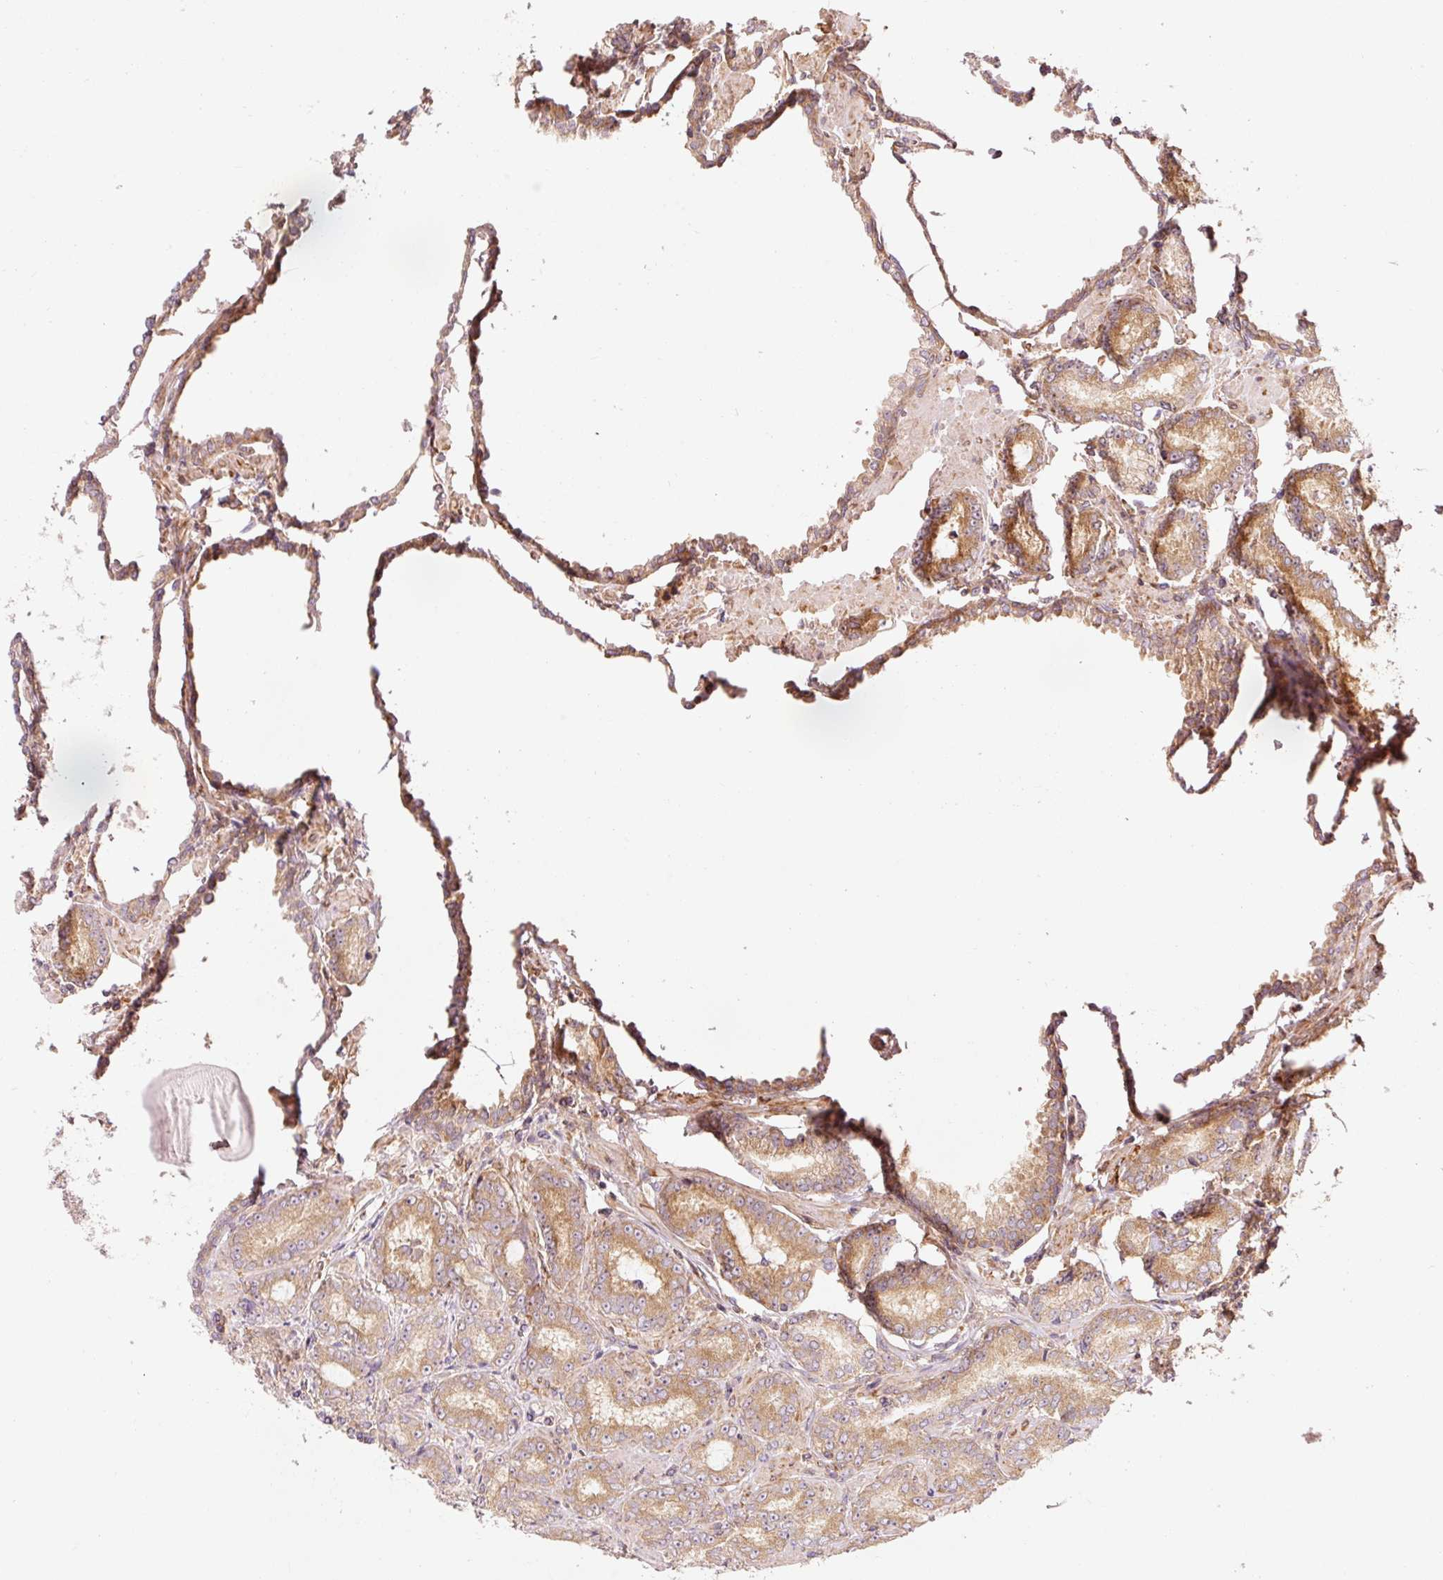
{"staining": {"intensity": "moderate", "quantity": ">75%", "location": "cytoplasmic/membranous"}, "tissue": "prostate cancer", "cell_type": "Tumor cells", "image_type": "cancer", "snomed": [{"axis": "morphology", "description": "Adenocarcinoma, High grade"}, {"axis": "topography", "description": "Prostate"}], "caption": "Immunohistochemistry (IHC) photomicrograph of neoplastic tissue: prostate cancer stained using IHC reveals medium levels of moderate protein expression localized specifically in the cytoplasmic/membranous of tumor cells, appearing as a cytoplasmic/membranous brown color.", "gene": "PDAP1", "patient": {"sex": "male", "age": 72}}